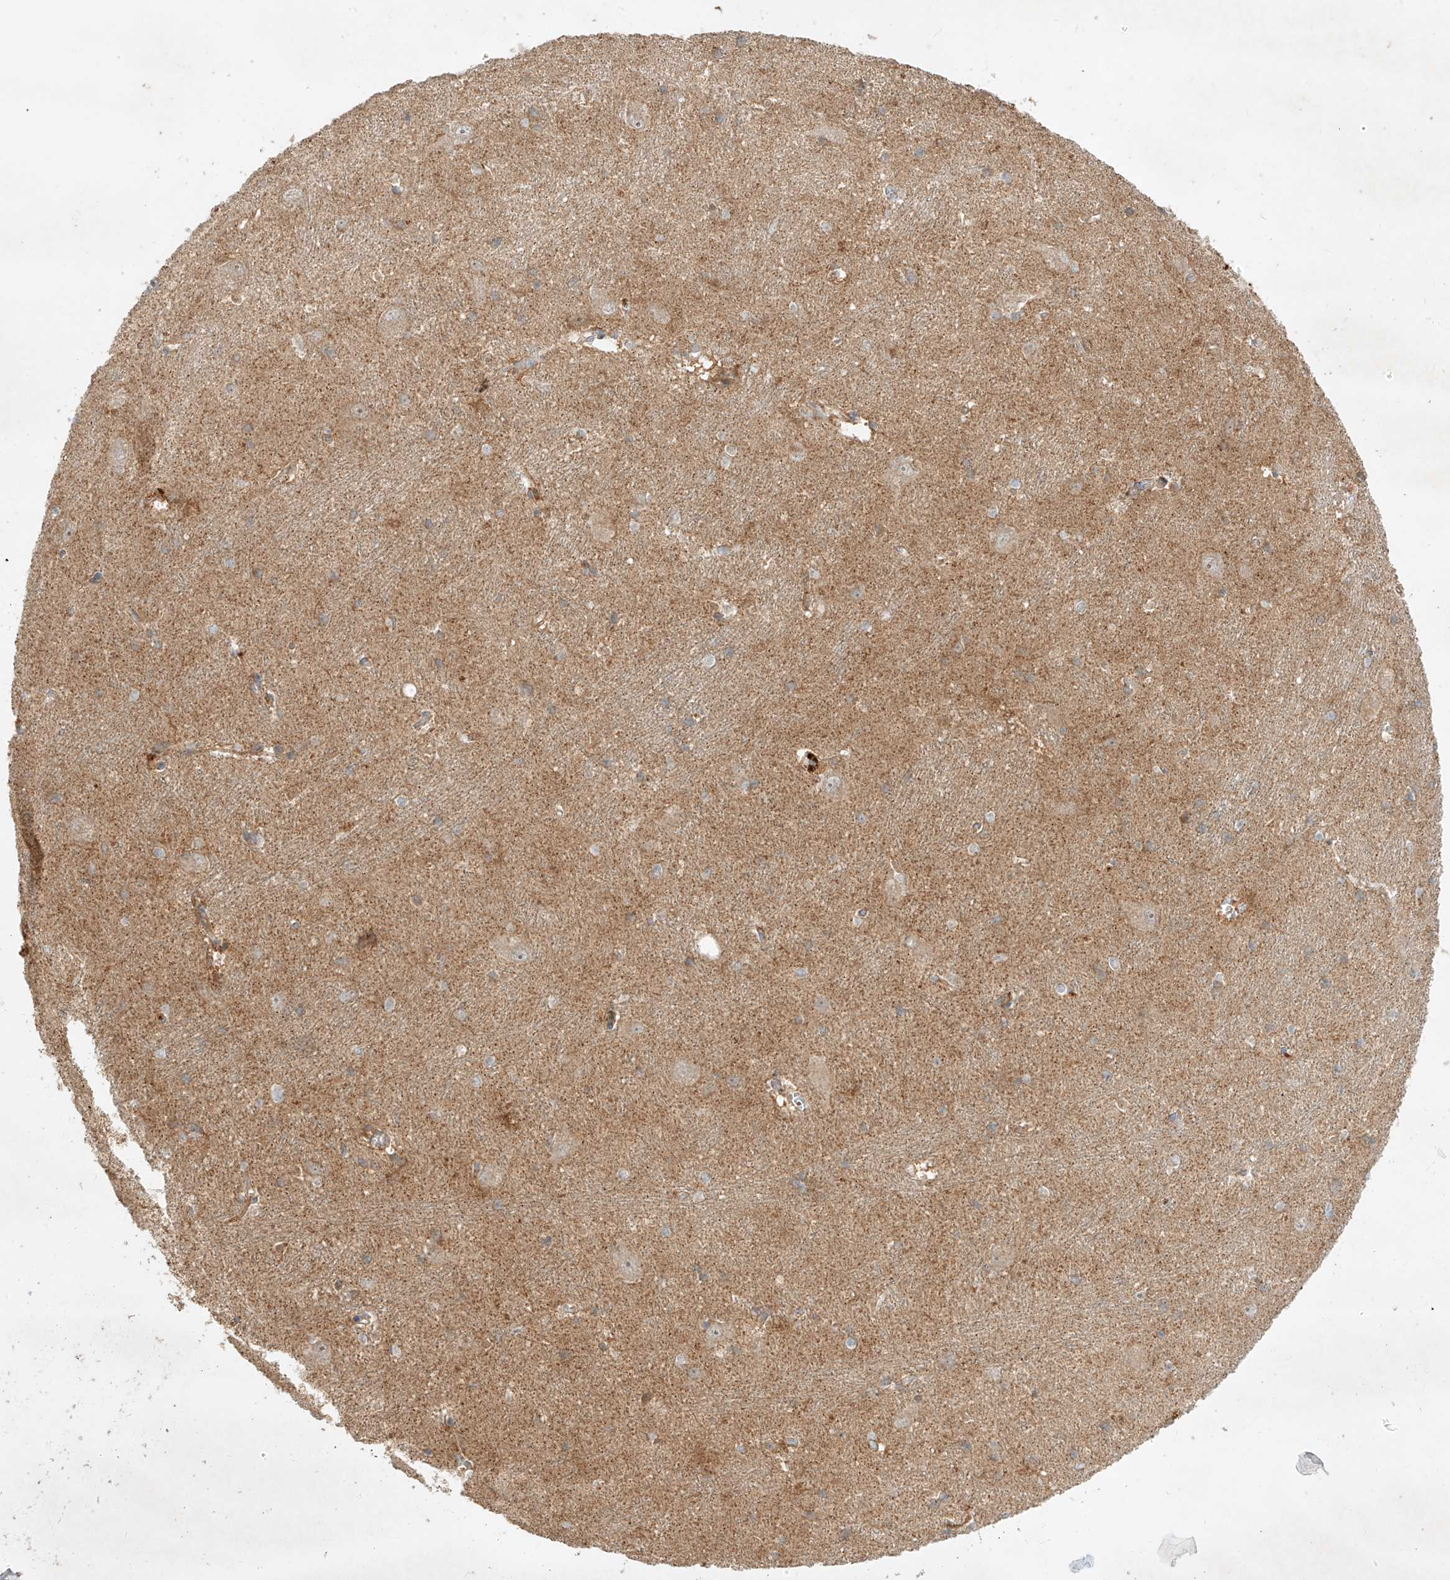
{"staining": {"intensity": "moderate", "quantity": "<25%", "location": "cytoplasmic/membranous"}, "tissue": "caudate", "cell_type": "Glial cells", "image_type": "normal", "snomed": [{"axis": "morphology", "description": "Normal tissue, NOS"}, {"axis": "topography", "description": "Lateral ventricle wall"}], "caption": "This image demonstrates unremarkable caudate stained with immunohistochemistry to label a protein in brown. The cytoplasmic/membranous of glial cells show moderate positivity for the protein. Nuclei are counter-stained blue.", "gene": "KPNA7", "patient": {"sex": "male", "age": 37}}